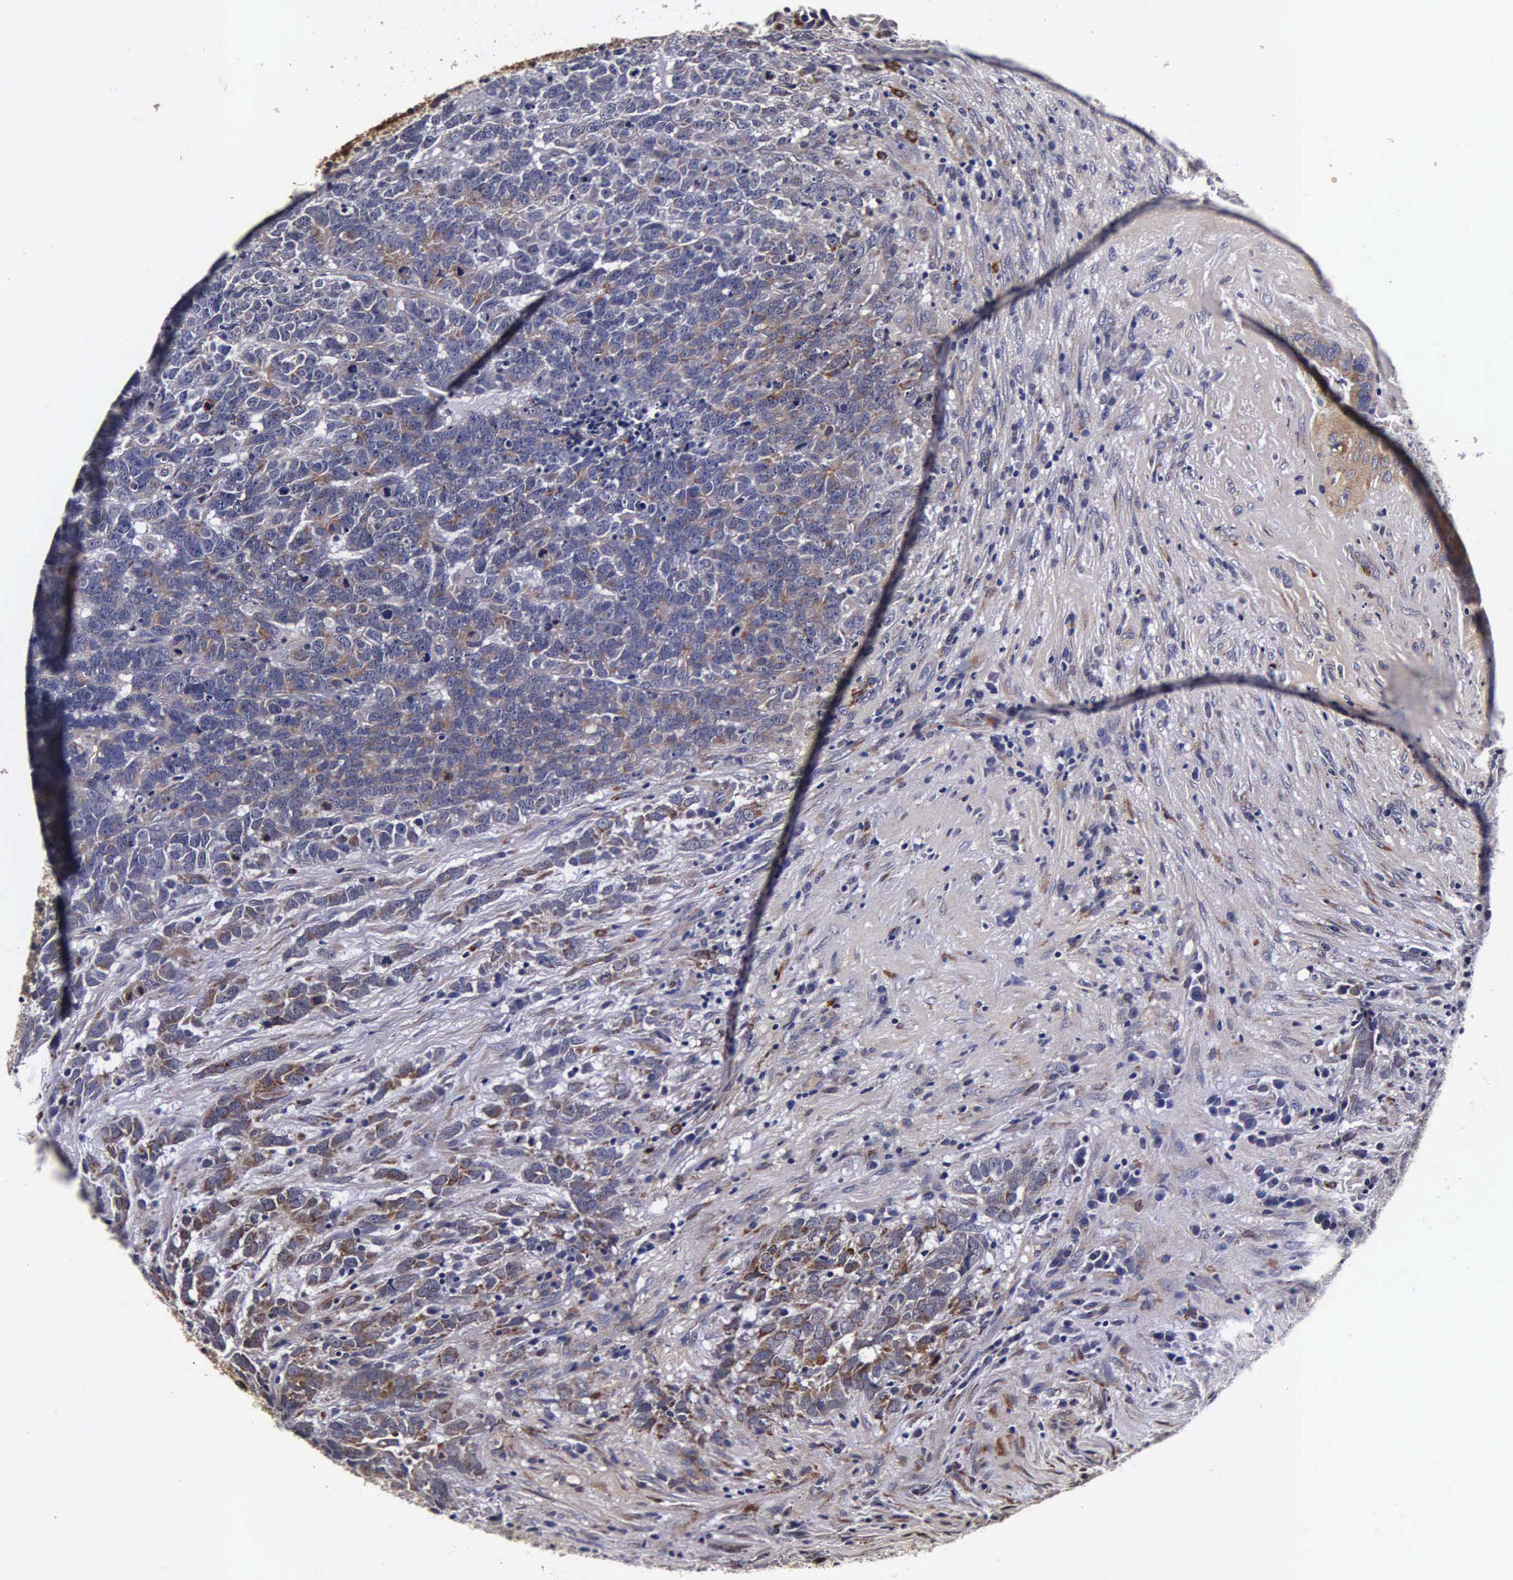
{"staining": {"intensity": "moderate", "quantity": "<25%", "location": "cytoplasmic/membranous"}, "tissue": "testis cancer", "cell_type": "Tumor cells", "image_type": "cancer", "snomed": [{"axis": "morphology", "description": "Carcinoma, Embryonal, NOS"}, {"axis": "topography", "description": "Testis"}], "caption": "DAB immunohistochemical staining of testis cancer displays moderate cytoplasmic/membranous protein staining in about <25% of tumor cells.", "gene": "CST3", "patient": {"sex": "male", "age": 26}}